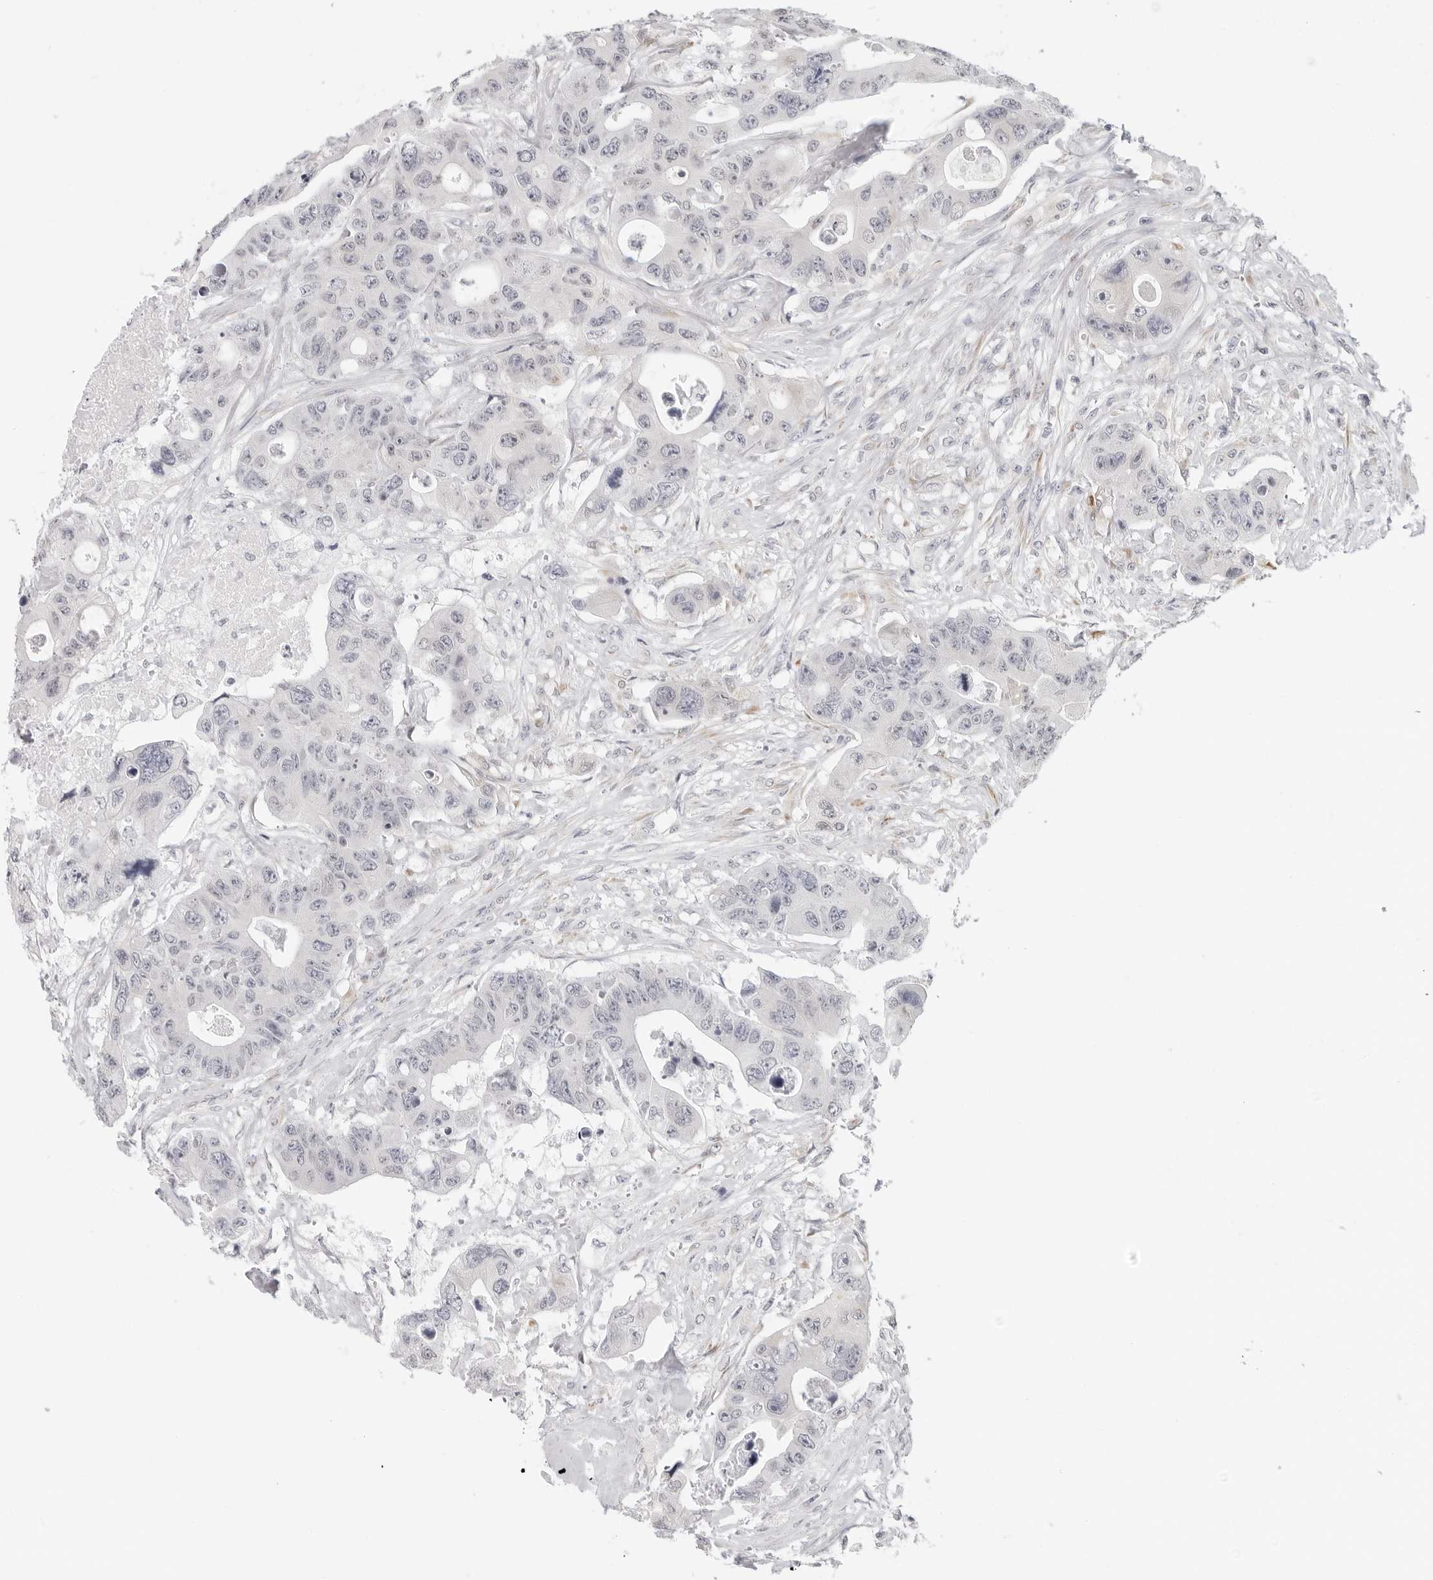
{"staining": {"intensity": "negative", "quantity": "none", "location": "none"}, "tissue": "colorectal cancer", "cell_type": "Tumor cells", "image_type": "cancer", "snomed": [{"axis": "morphology", "description": "Adenocarcinoma, NOS"}, {"axis": "topography", "description": "Colon"}], "caption": "IHC histopathology image of neoplastic tissue: human colorectal adenocarcinoma stained with DAB demonstrates no significant protein positivity in tumor cells.", "gene": "EDN2", "patient": {"sex": "female", "age": 46}}